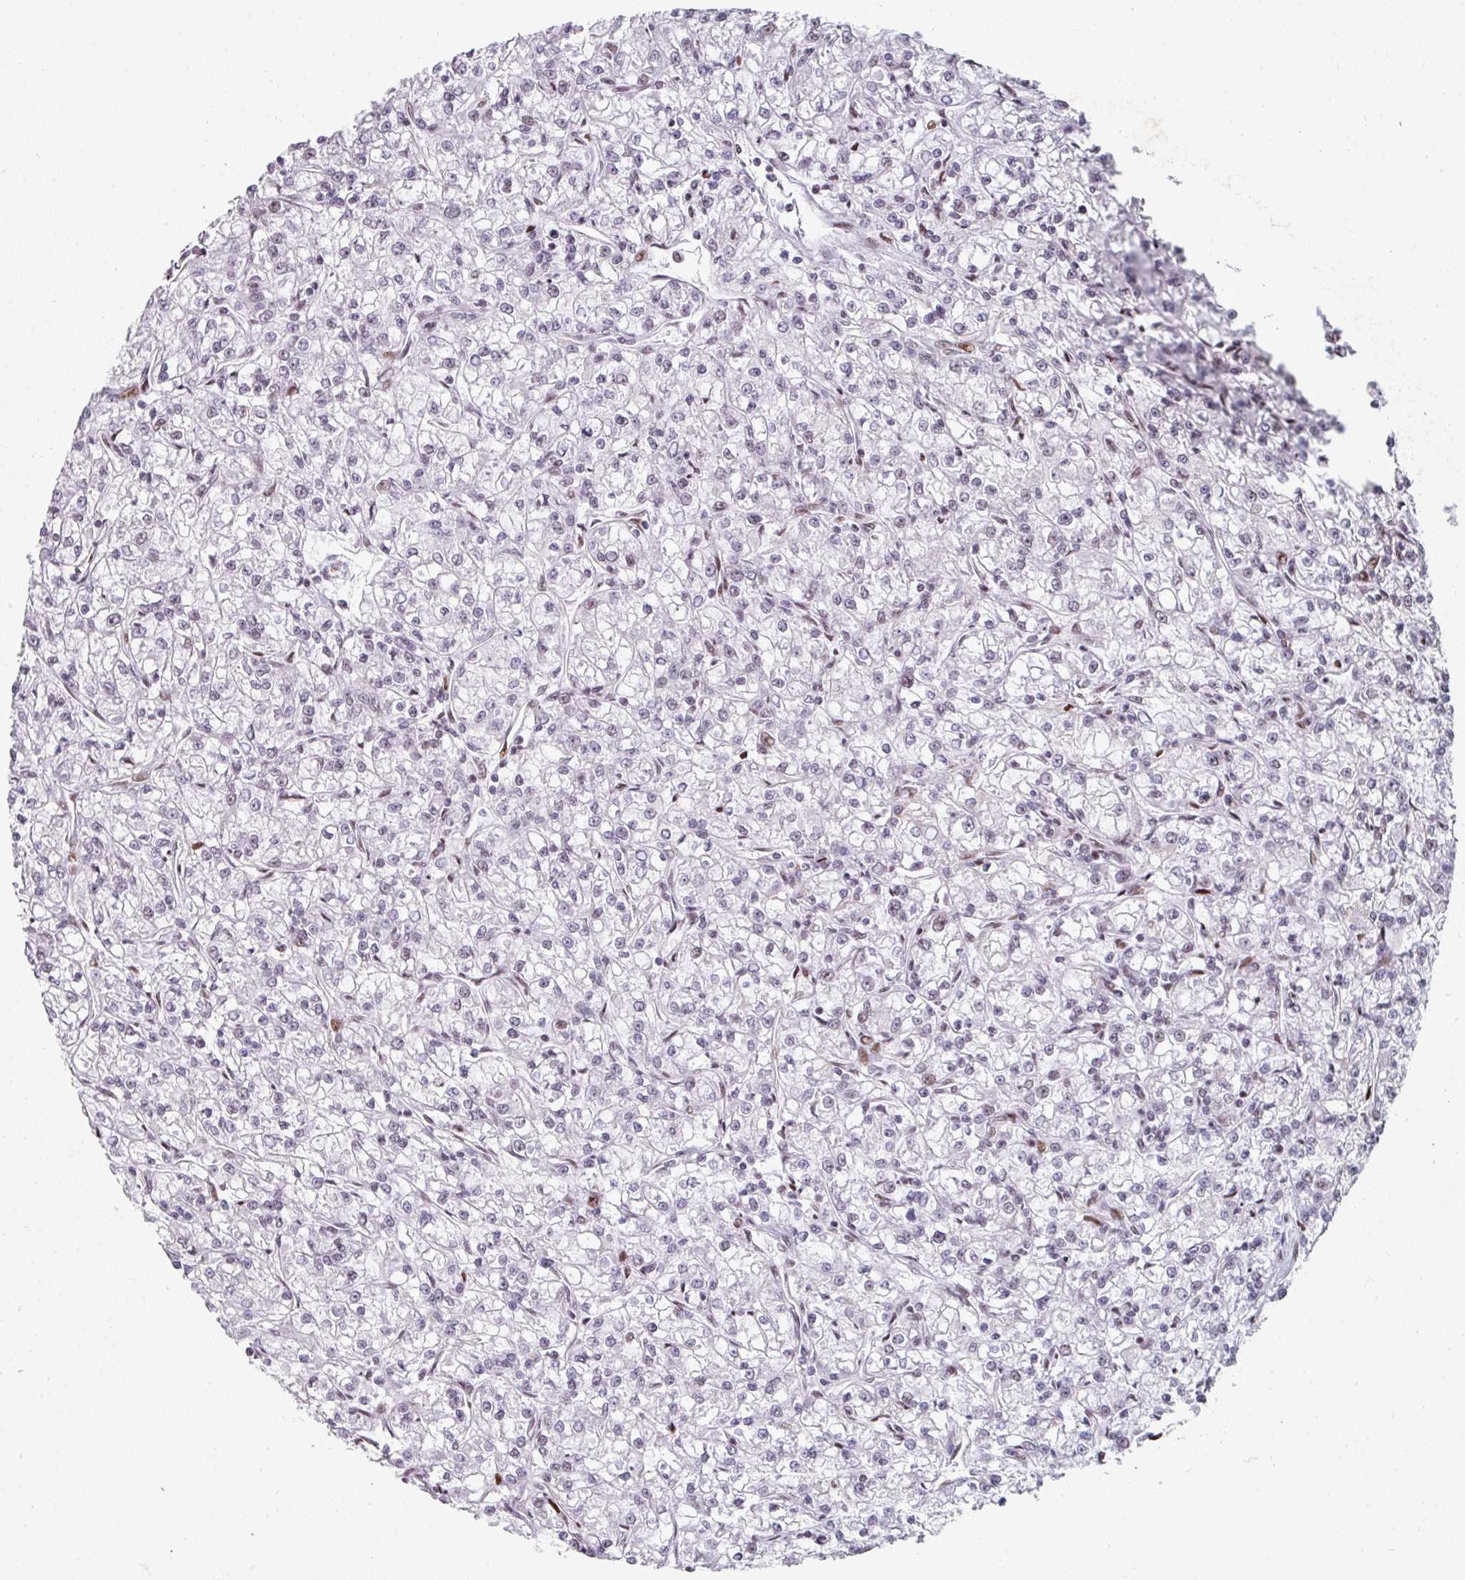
{"staining": {"intensity": "negative", "quantity": "none", "location": "none"}, "tissue": "renal cancer", "cell_type": "Tumor cells", "image_type": "cancer", "snomed": [{"axis": "morphology", "description": "Adenocarcinoma, NOS"}, {"axis": "topography", "description": "Kidney"}], "caption": "This is an immunohistochemistry histopathology image of human adenocarcinoma (renal). There is no positivity in tumor cells.", "gene": "SF3B5", "patient": {"sex": "female", "age": 59}}